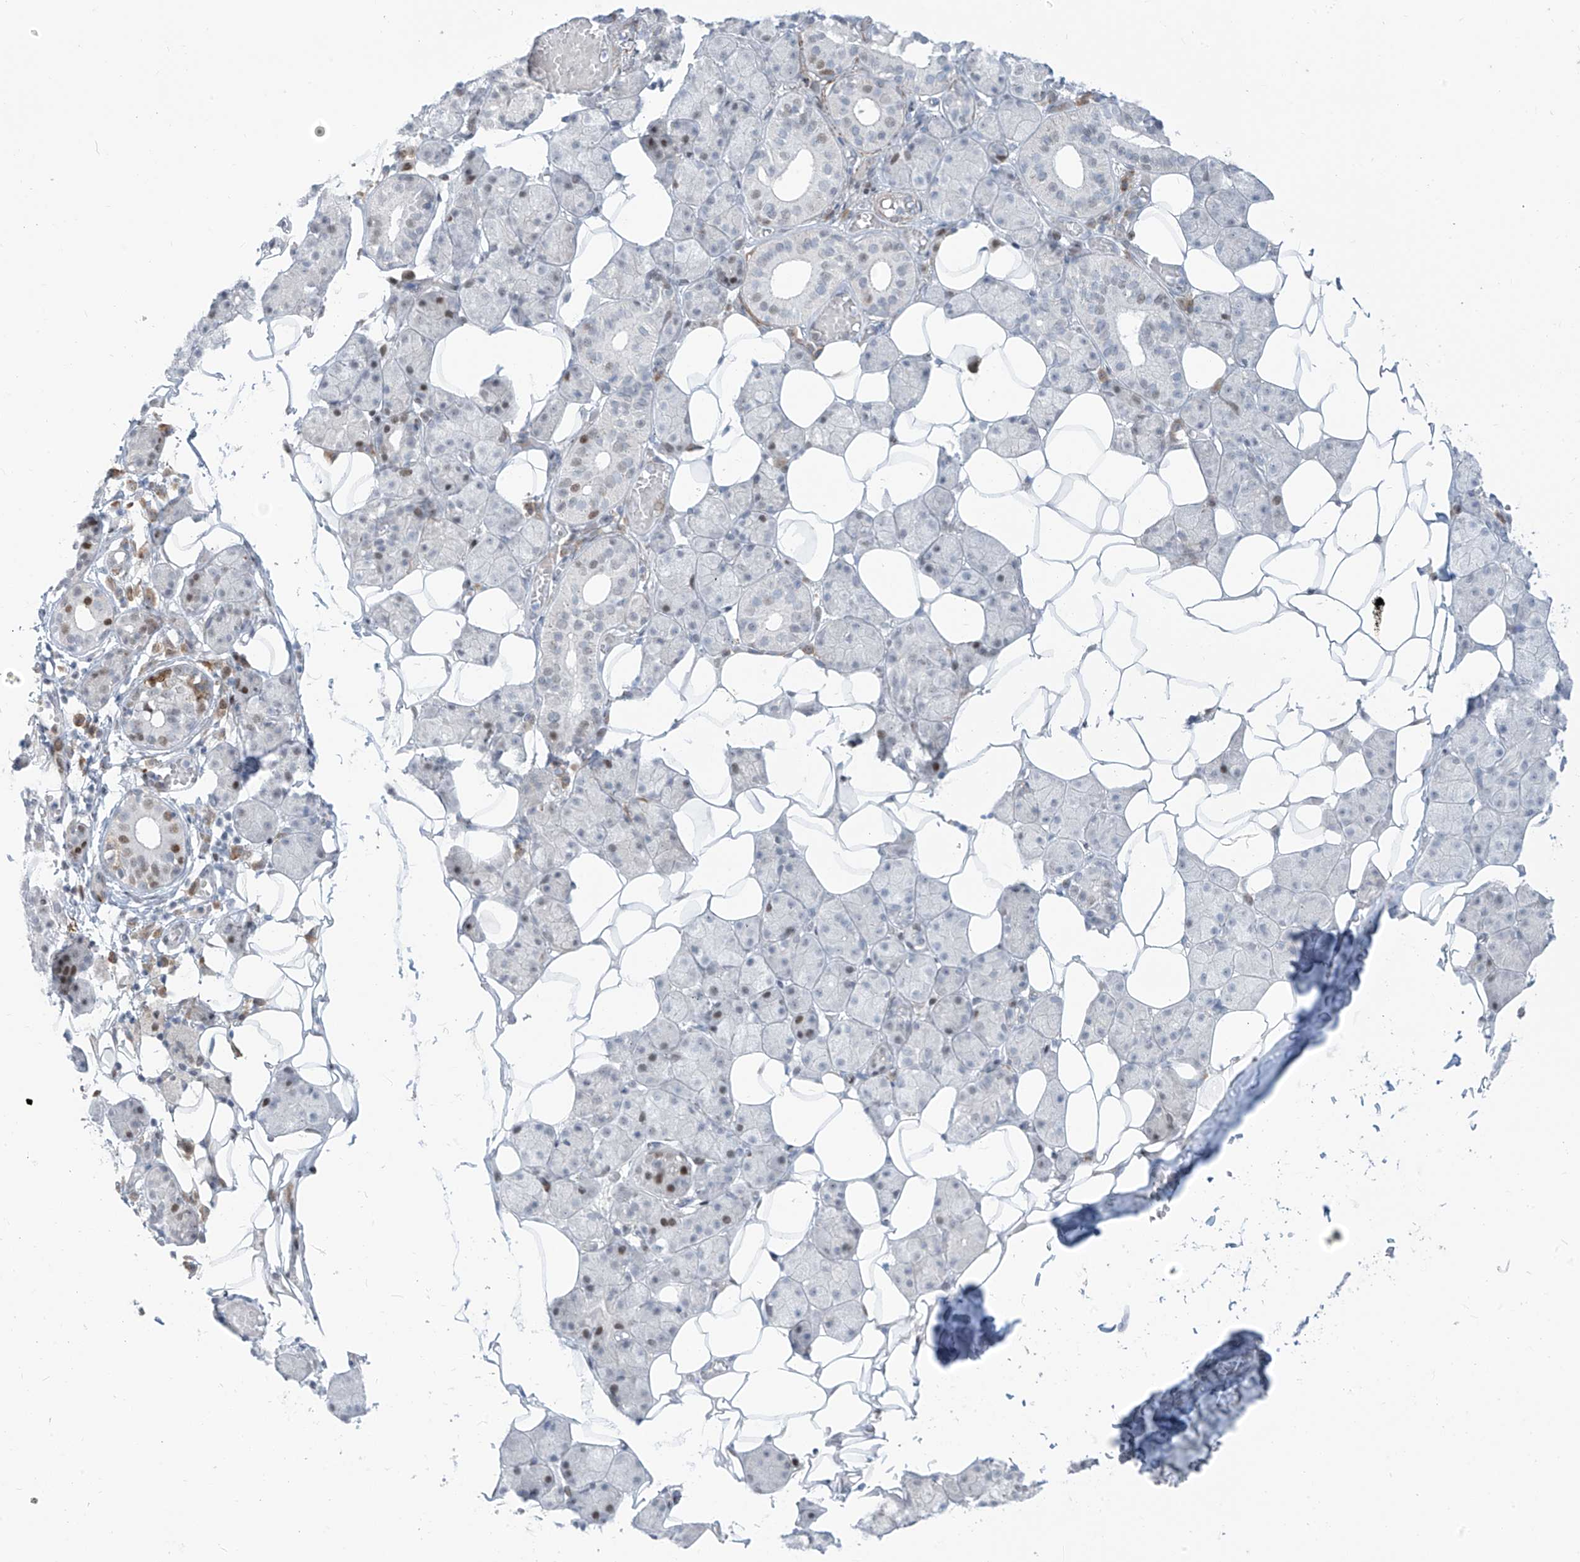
{"staining": {"intensity": "moderate", "quantity": "<25%", "location": "nuclear"}, "tissue": "salivary gland", "cell_type": "Glandular cells", "image_type": "normal", "snomed": [{"axis": "morphology", "description": "Normal tissue, NOS"}, {"axis": "topography", "description": "Salivary gland"}], "caption": "Protein expression by immunohistochemistry (IHC) shows moderate nuclear staining in about <25% of glandular cells in benign salivary gland.", "gene": "LIN9", "patient": {"sex": "female", "age": 33}}